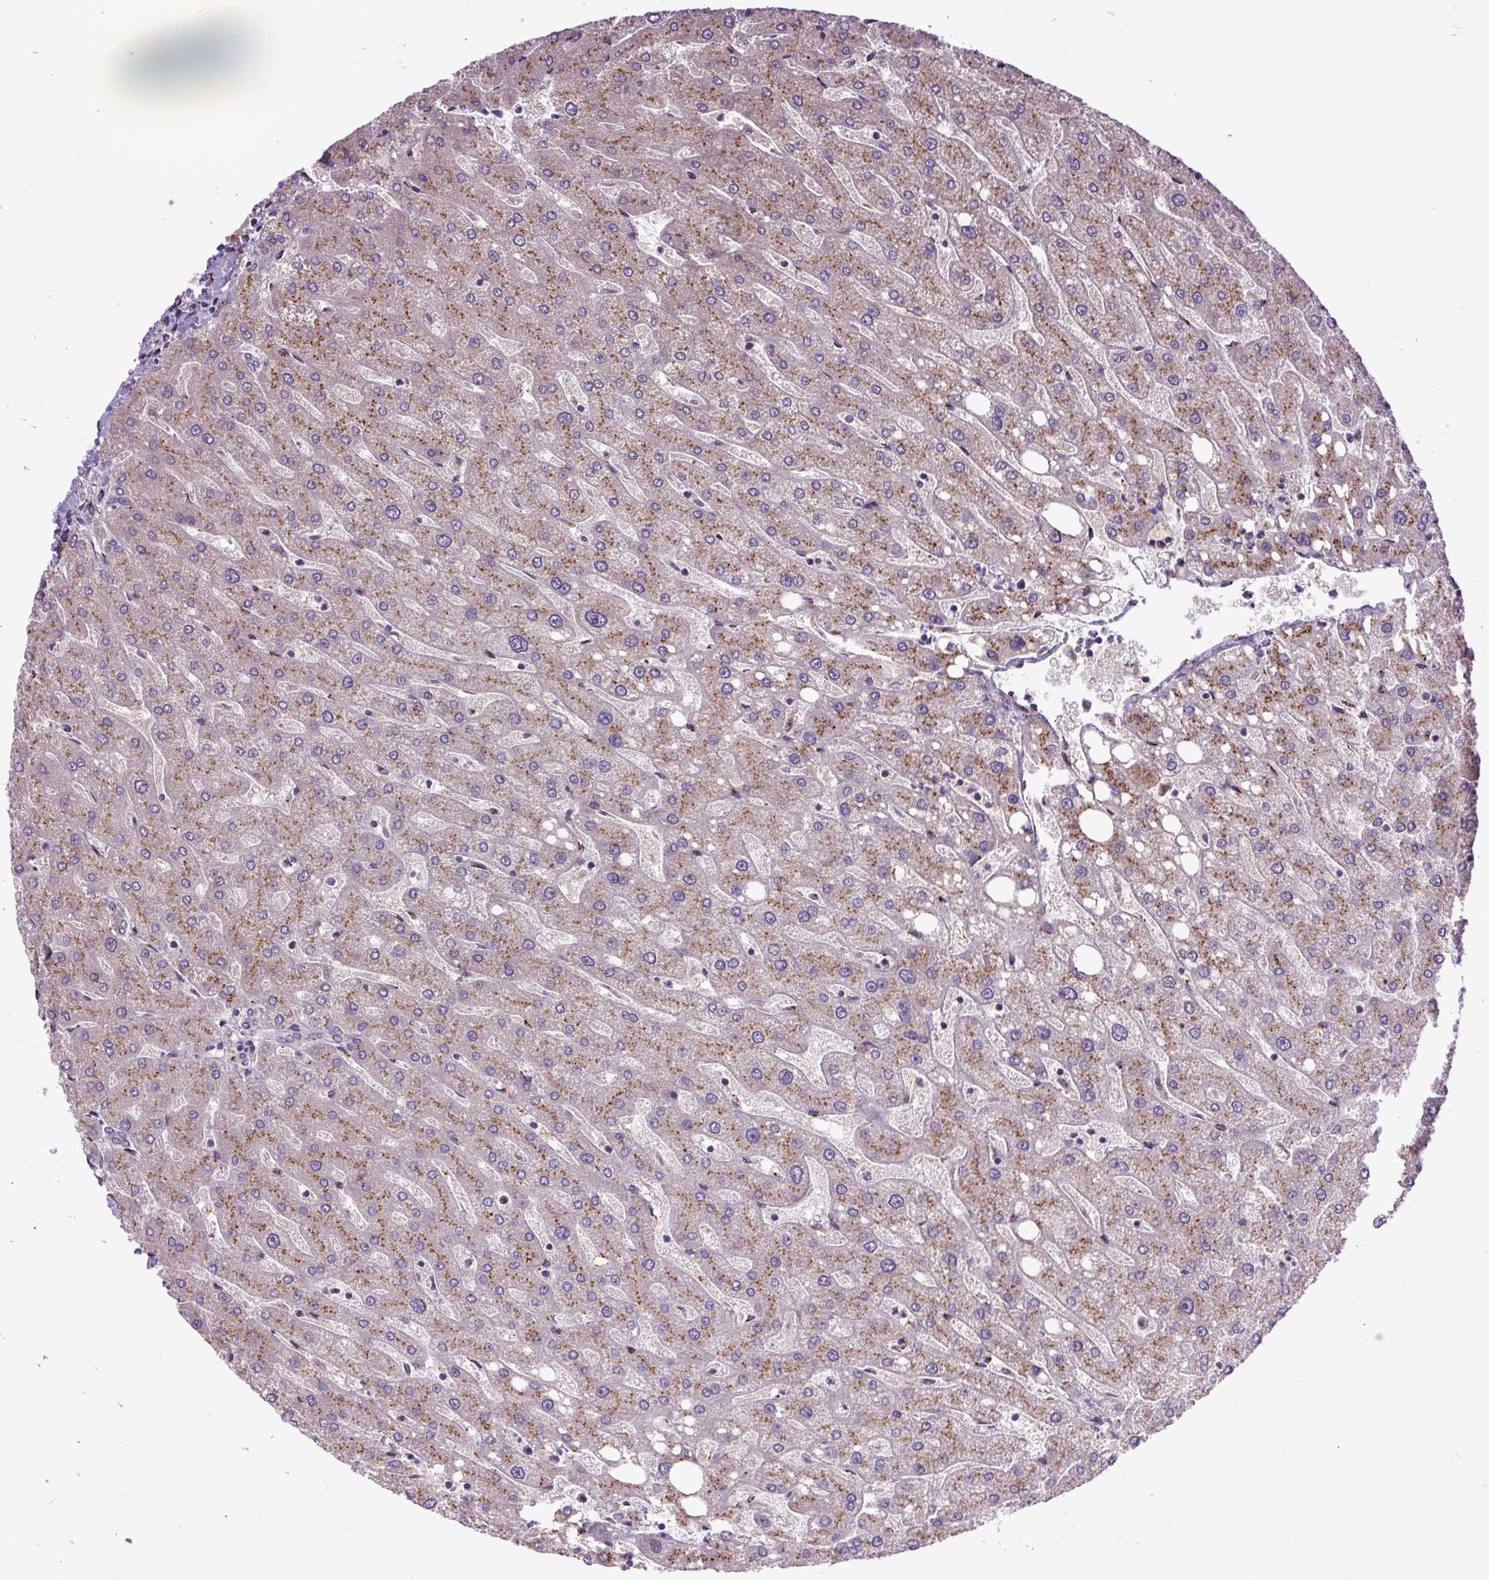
{"staining": {"intensity": "negative", "quantity": "none", "location": "none"}, "tissue": "liver", "cell_type": "Cholangiocytes", "image_type": "normal", "snomed": [{"axis": "morphology", "description": "Normal tissue, NOS"}, {"axis": "topography", "description": "Liver"}], "caption": "A micrograph of liver stained for a protein exhibits no brown staining in cholangiocytes. The staining is performed using DAB (3,3'-diaminobenzidine) brown chromogen with nuclei counter-stained in using hematoxylin.", "gene": "MSMP", "patient": {"sex": "male", "age": 67}}